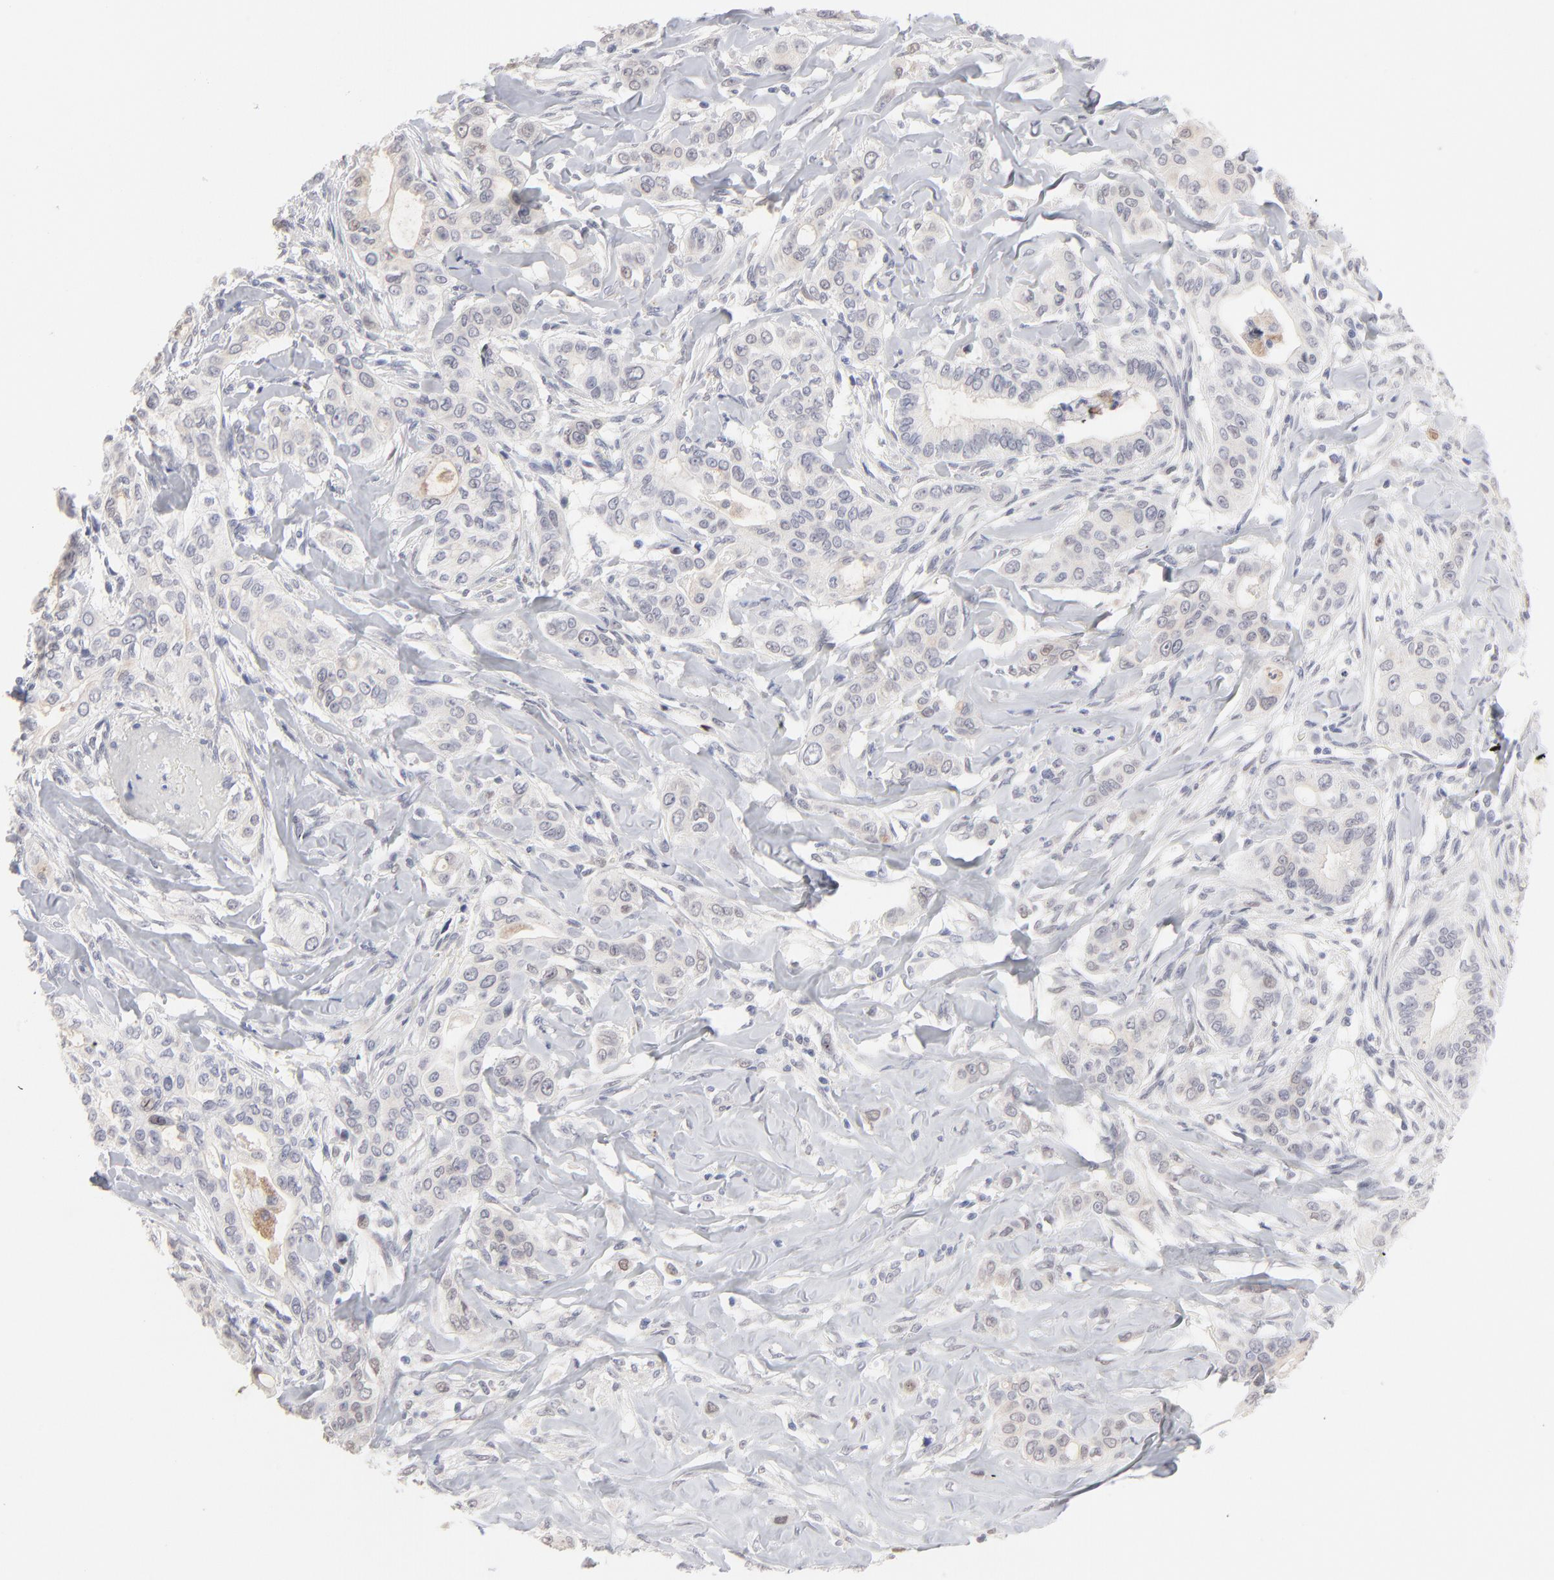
{"staining": {"intensity": "weak", "quantity": "<25%", "location": "cytoplasmic/membranous,nuclear"}, "tissue": "liver cancer", "cell_type": "Tumor cells", "image_type": "cancer", "snomed": [{"axis": "morphology", "description": "Cholangiocarcinoma"}, {"axis": "topography", "description": "Liver"}], "caption": "Image shows no significant protein positivity in tumor cells of liver cancer (cholangiocarcinoma).", "gene": "RBM3", "patient": {"sex": "female", "age": 67}}